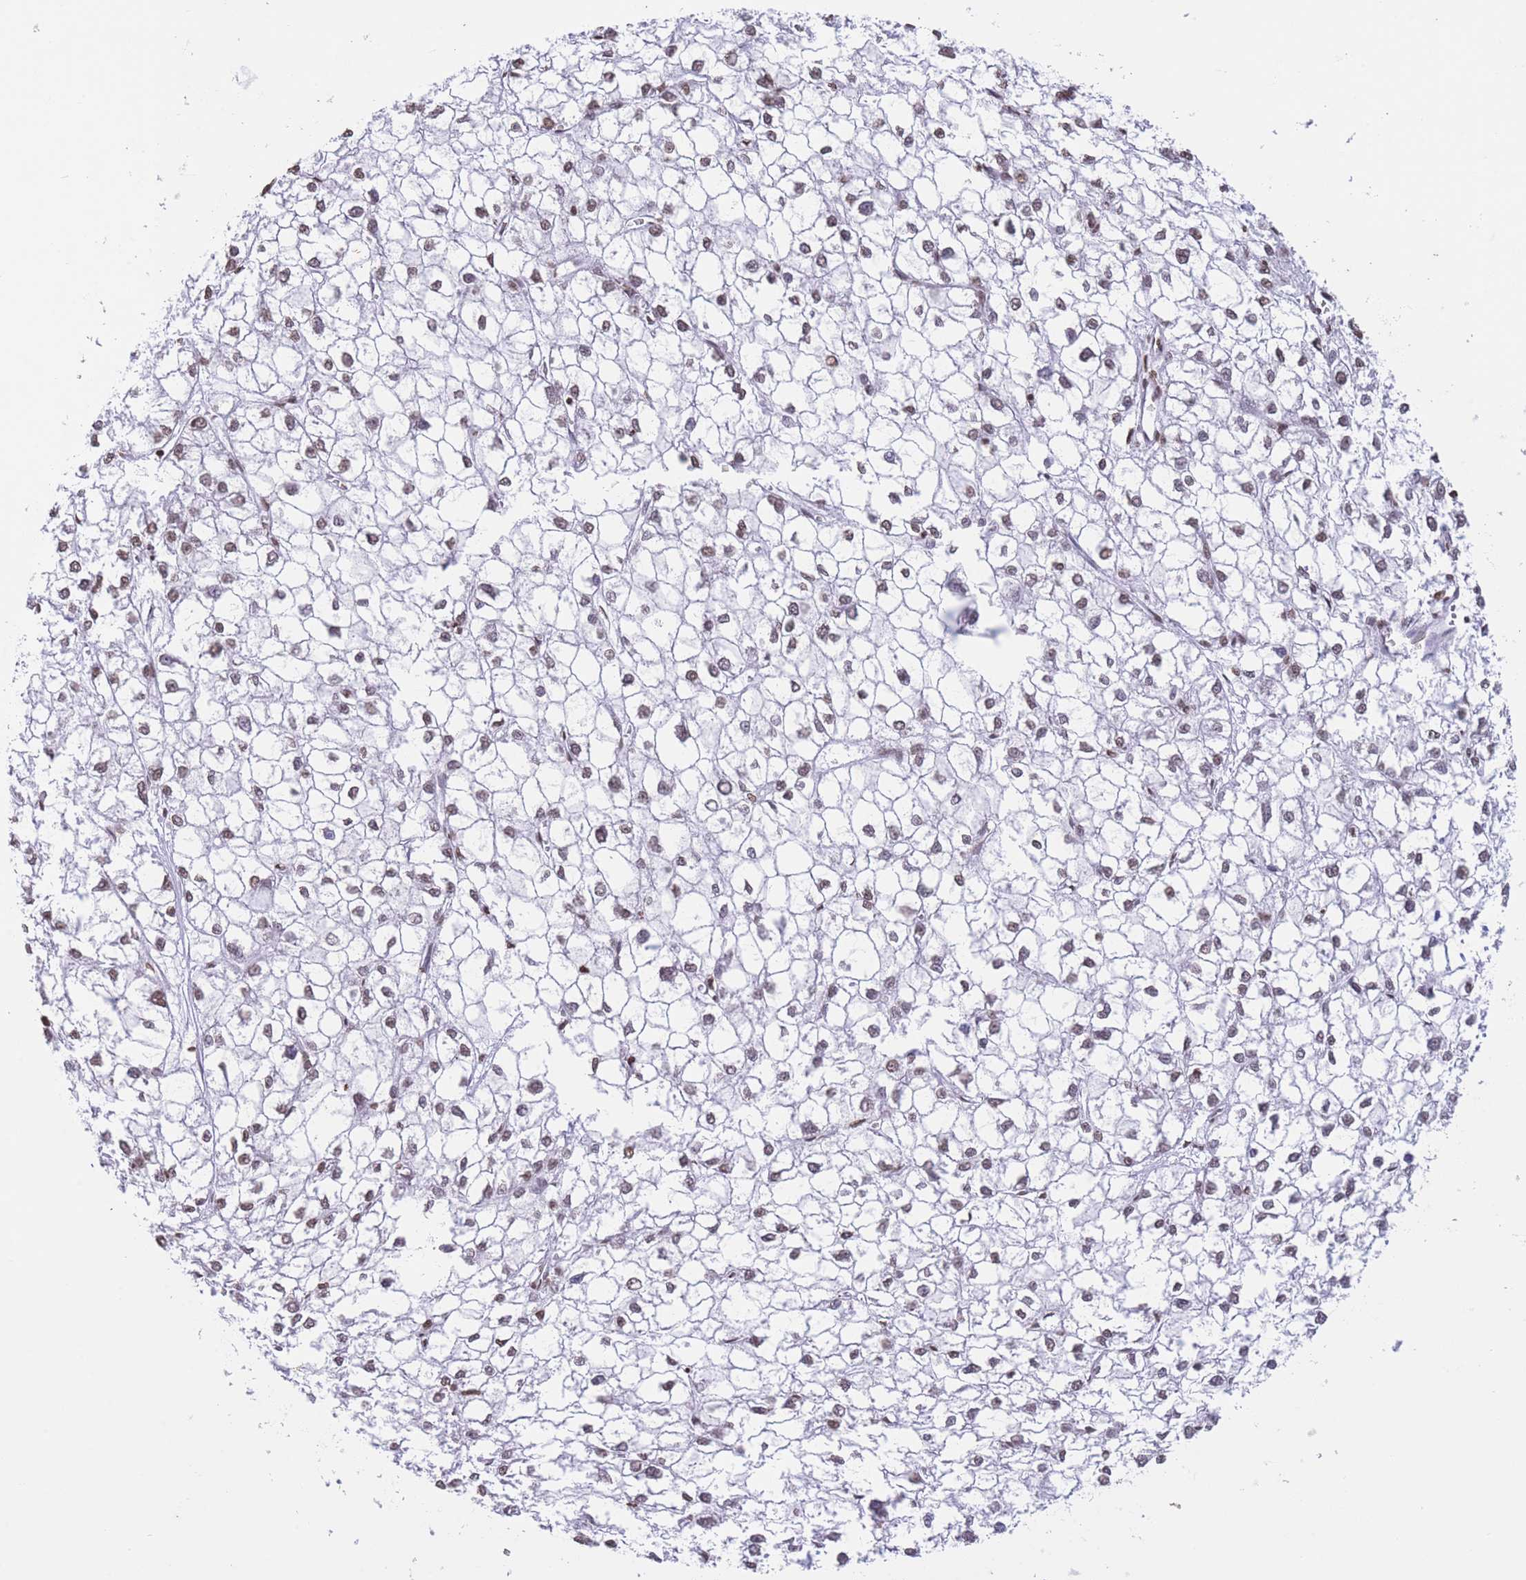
{"staining": {"intensity": "moderate", "quantity": ">75%", "location": "nuclear"}, "tissue": "liver cancer", "cell_type": "Tumor cells", "image_type": "cancer", "snomed": [{"axis": "morphology", "description": "Carcinoma, Hepatocellular, NOS"}, {"axis": "topography", "description": "Liver"}], "caption": "Immunohistochemical staining of liver cancer displays medium levels of moderate nuclear expression in about >75% of tumor cells.", "gene": "H2BC11", "patient": {"sex": "female", "age": 43}}